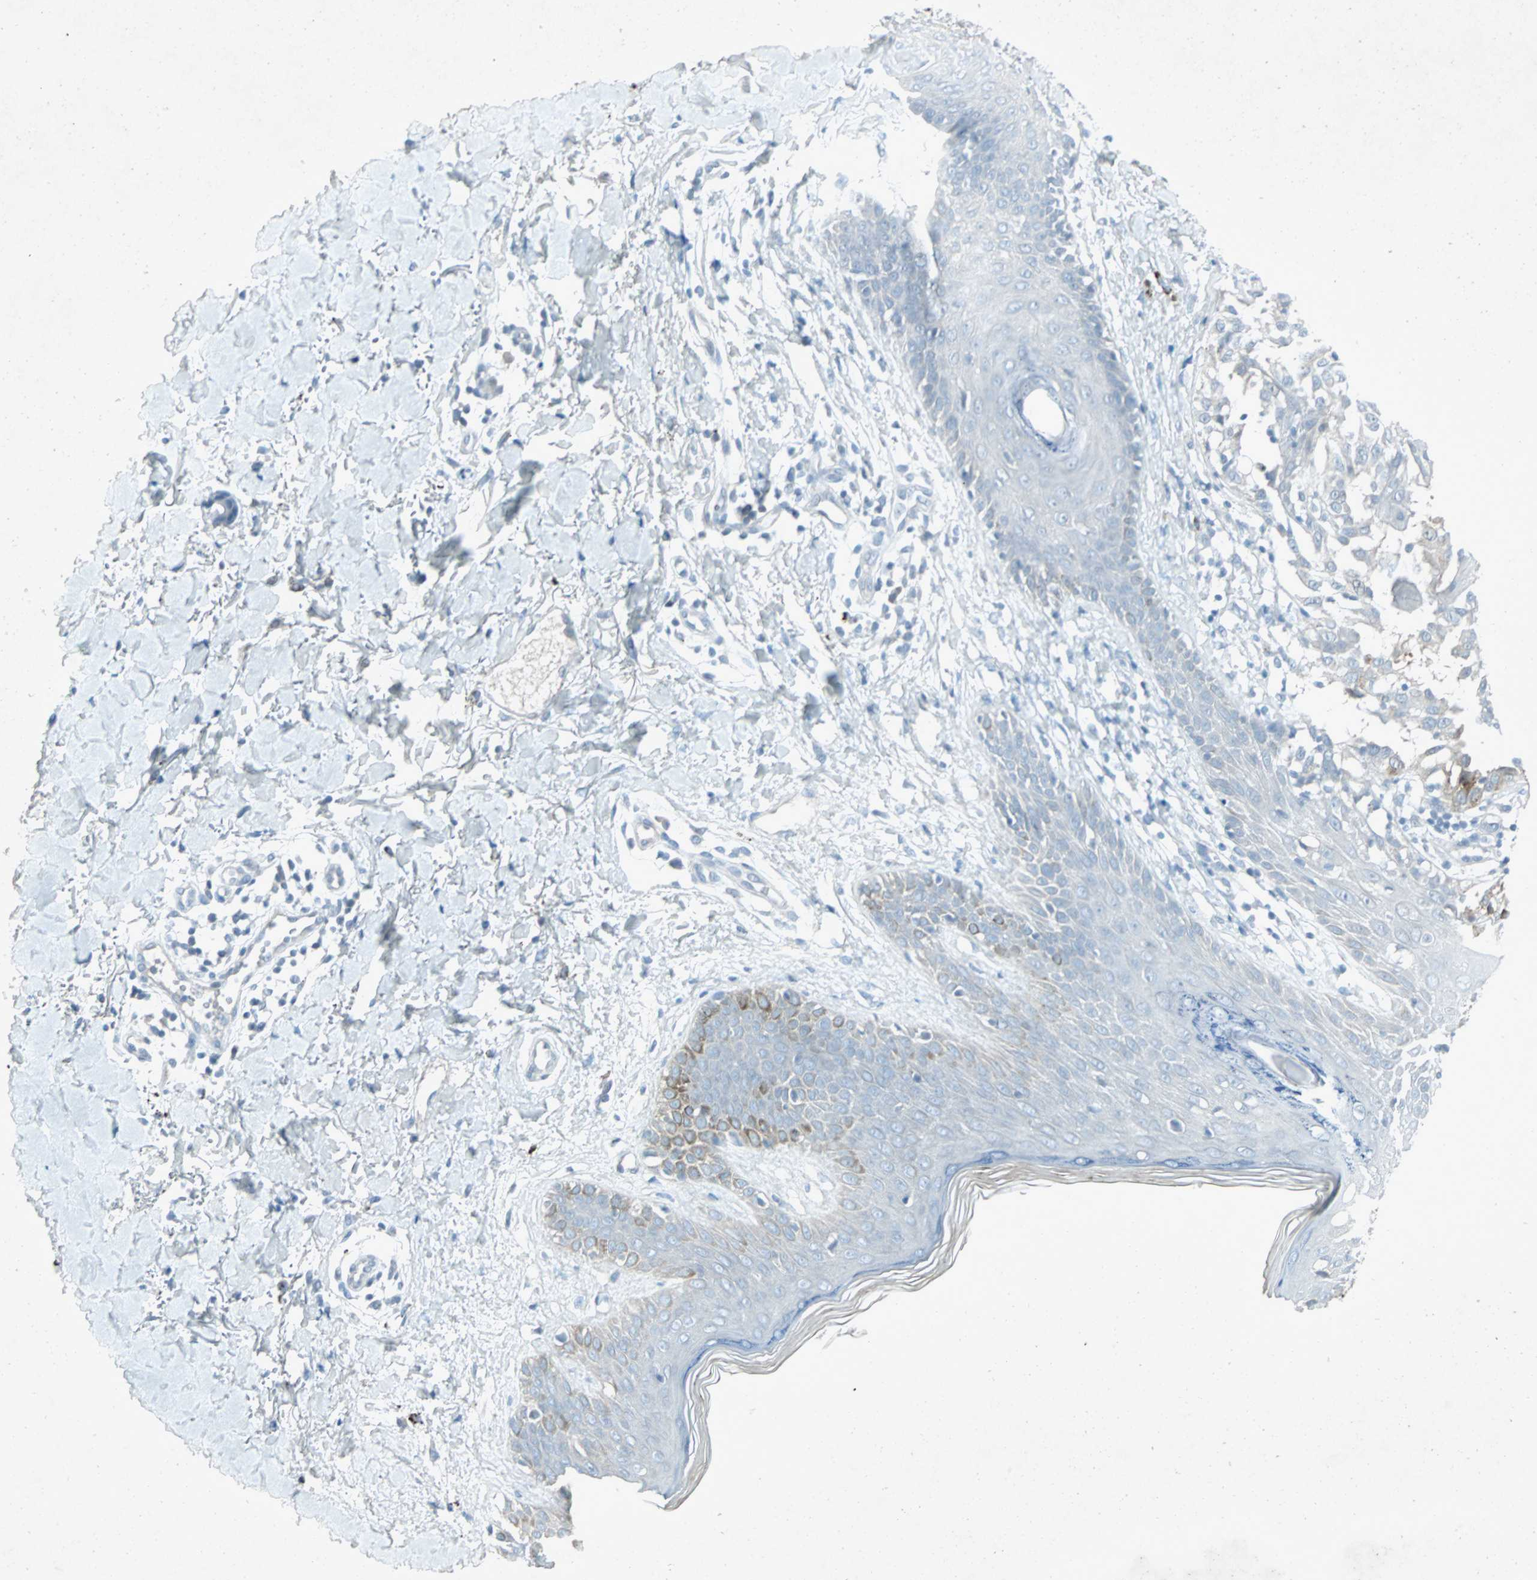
{"staining": {"intensity": "negative", "quantity": "none", "location": "none"}, "tissue": "melanoma", "cell_type": "Tumor cells", "image_type": "cancer", "snomed": [{"axis": "morphology", "description": "Malignant melanoma, NOS"}, {"axis": "topography", "description": "Skin"}], "caption": "Melanoma was stained to show a protein in brown. There is no significant staining in tumor cells.", "gene": "LANCL3", "patient": {"sex": "female", "age": 46}}